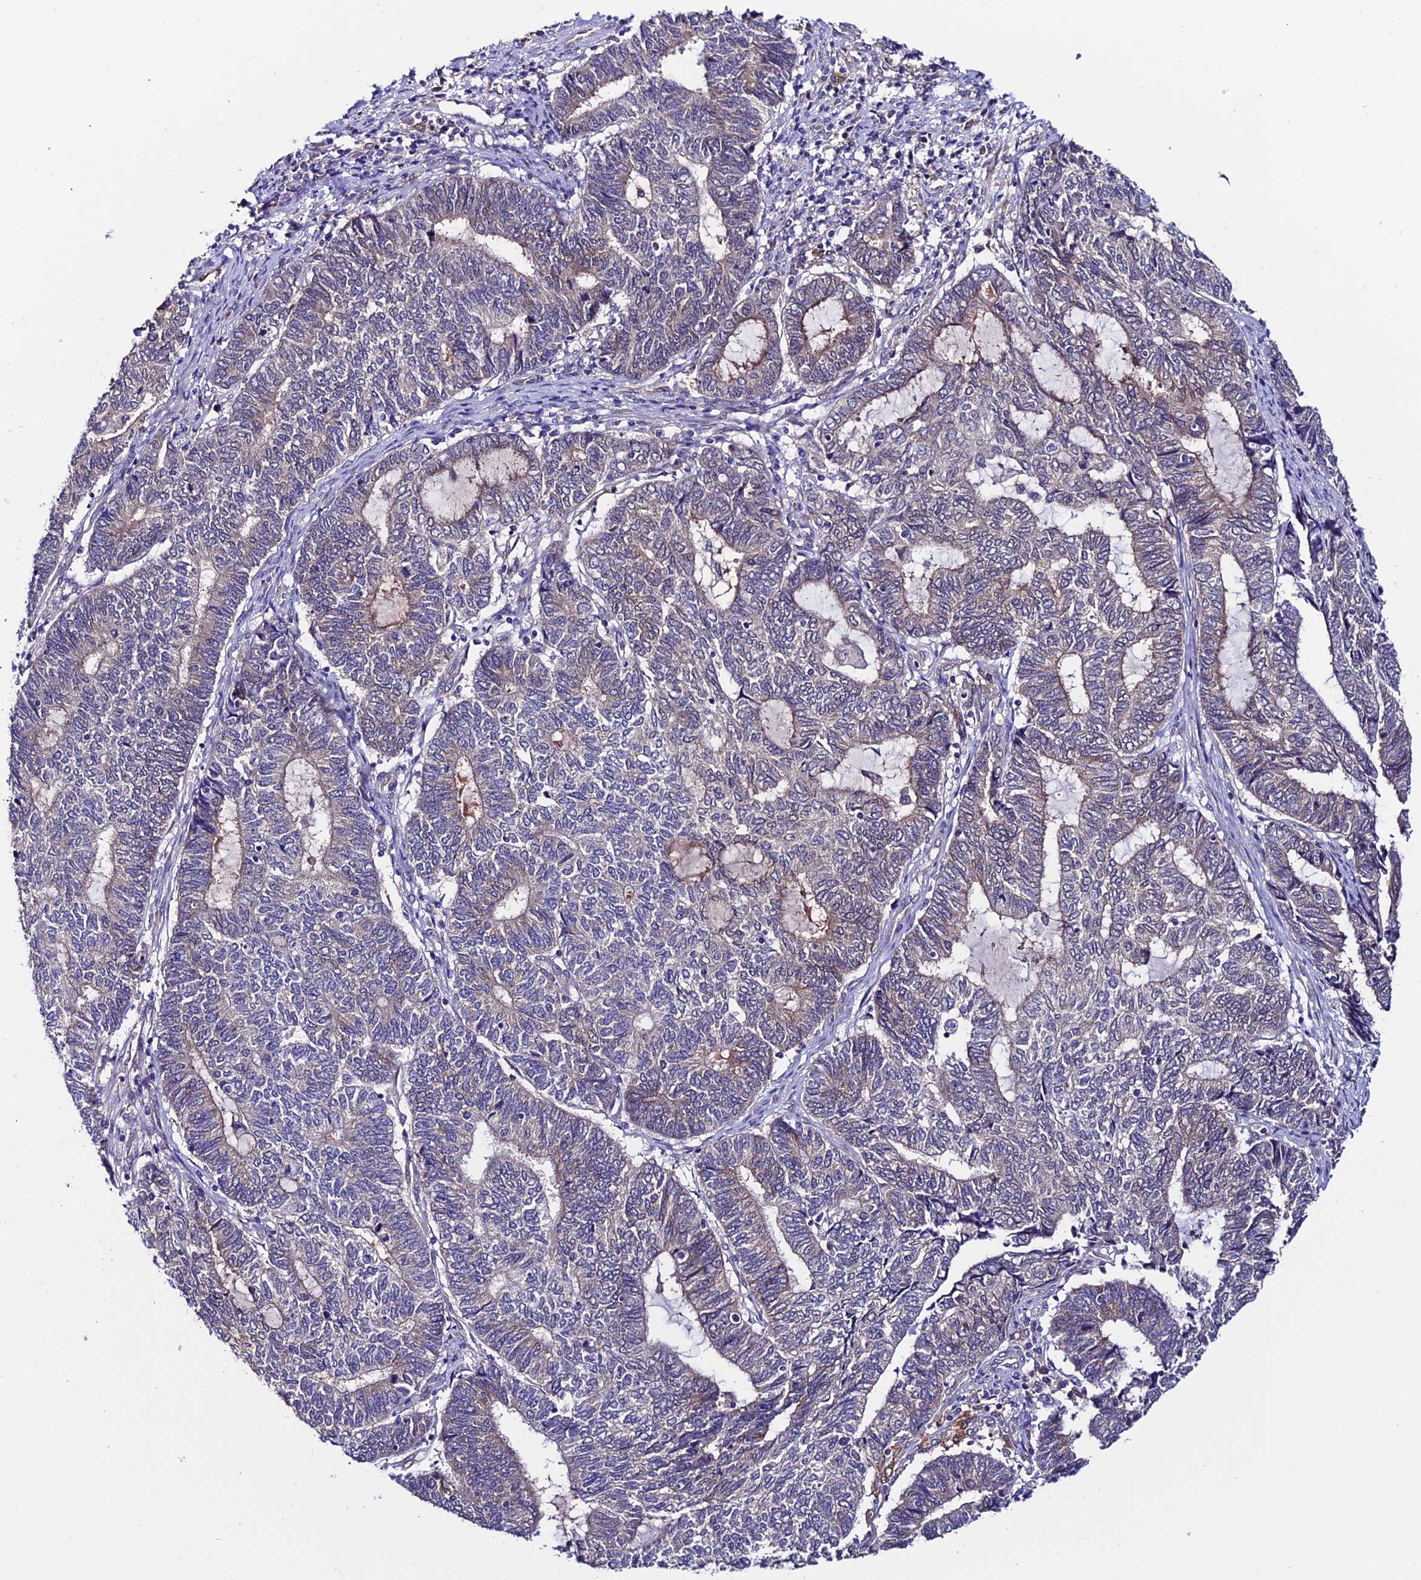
{"staining": {"intensity": "weak", "quantity": "<25%", "location": "cytoplasmic/membranous"}, "tissue": "endometrial cancer", "cell_type": "Tumor cells", "image_type": "cancer", "snomed": [{"axis": "morphology", "description": "Adenocarcinoma, NOS"}, {"axis": "topography", "description": "Uterus"}, {"axis": "topography", "description": "Endometrium"}], "caption": "Protein analysis of adenocarcinoma (endometrial) exhibits no significant expression in tumor cells.", "gene": "FZD8", "patient": {"sex": "female", "age": 70}}